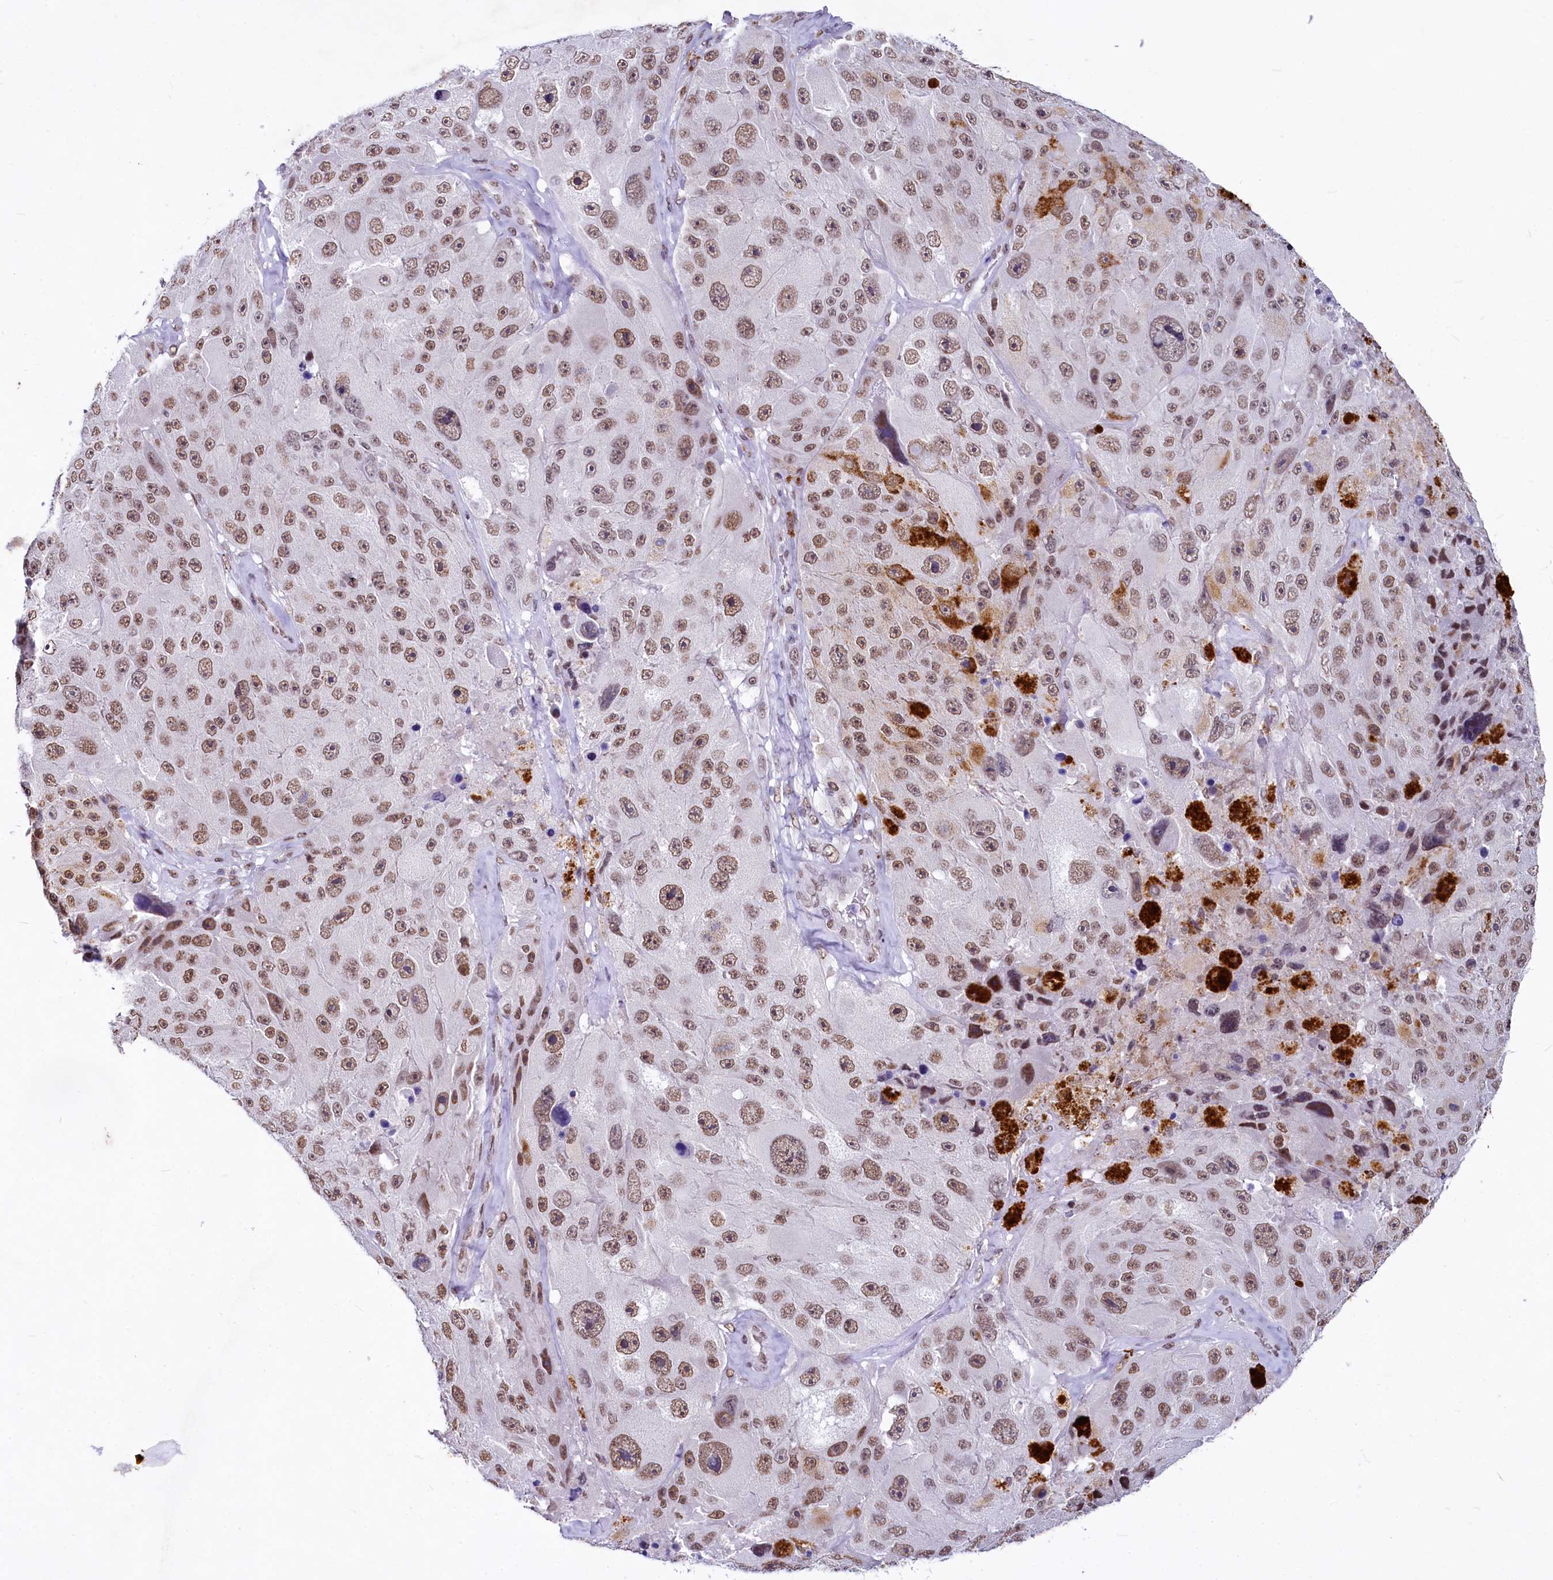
{"staining": {"intensity": "moderate", "quantity": ">75%", "location": "nuclear"}, "tissue": "melanoma", "cell_type": "Tumor cells", "image_type": "cancer", "snomed": [{"axis": "morphology", "description": "Malignant melanoma, Metastatic site"}, {"axis": "topography", "description": "Lymph node"}], "caption": "Tumor cells demonstrate medium levels of moderate nuclear positivity in approximately >75% of cells in malignant melanoma (metastatic site). The protein is shown in brown color, while the nuclei are stained blue.", "gene": "PARPBP", "patient": {"sex": "male", "age": 62}}